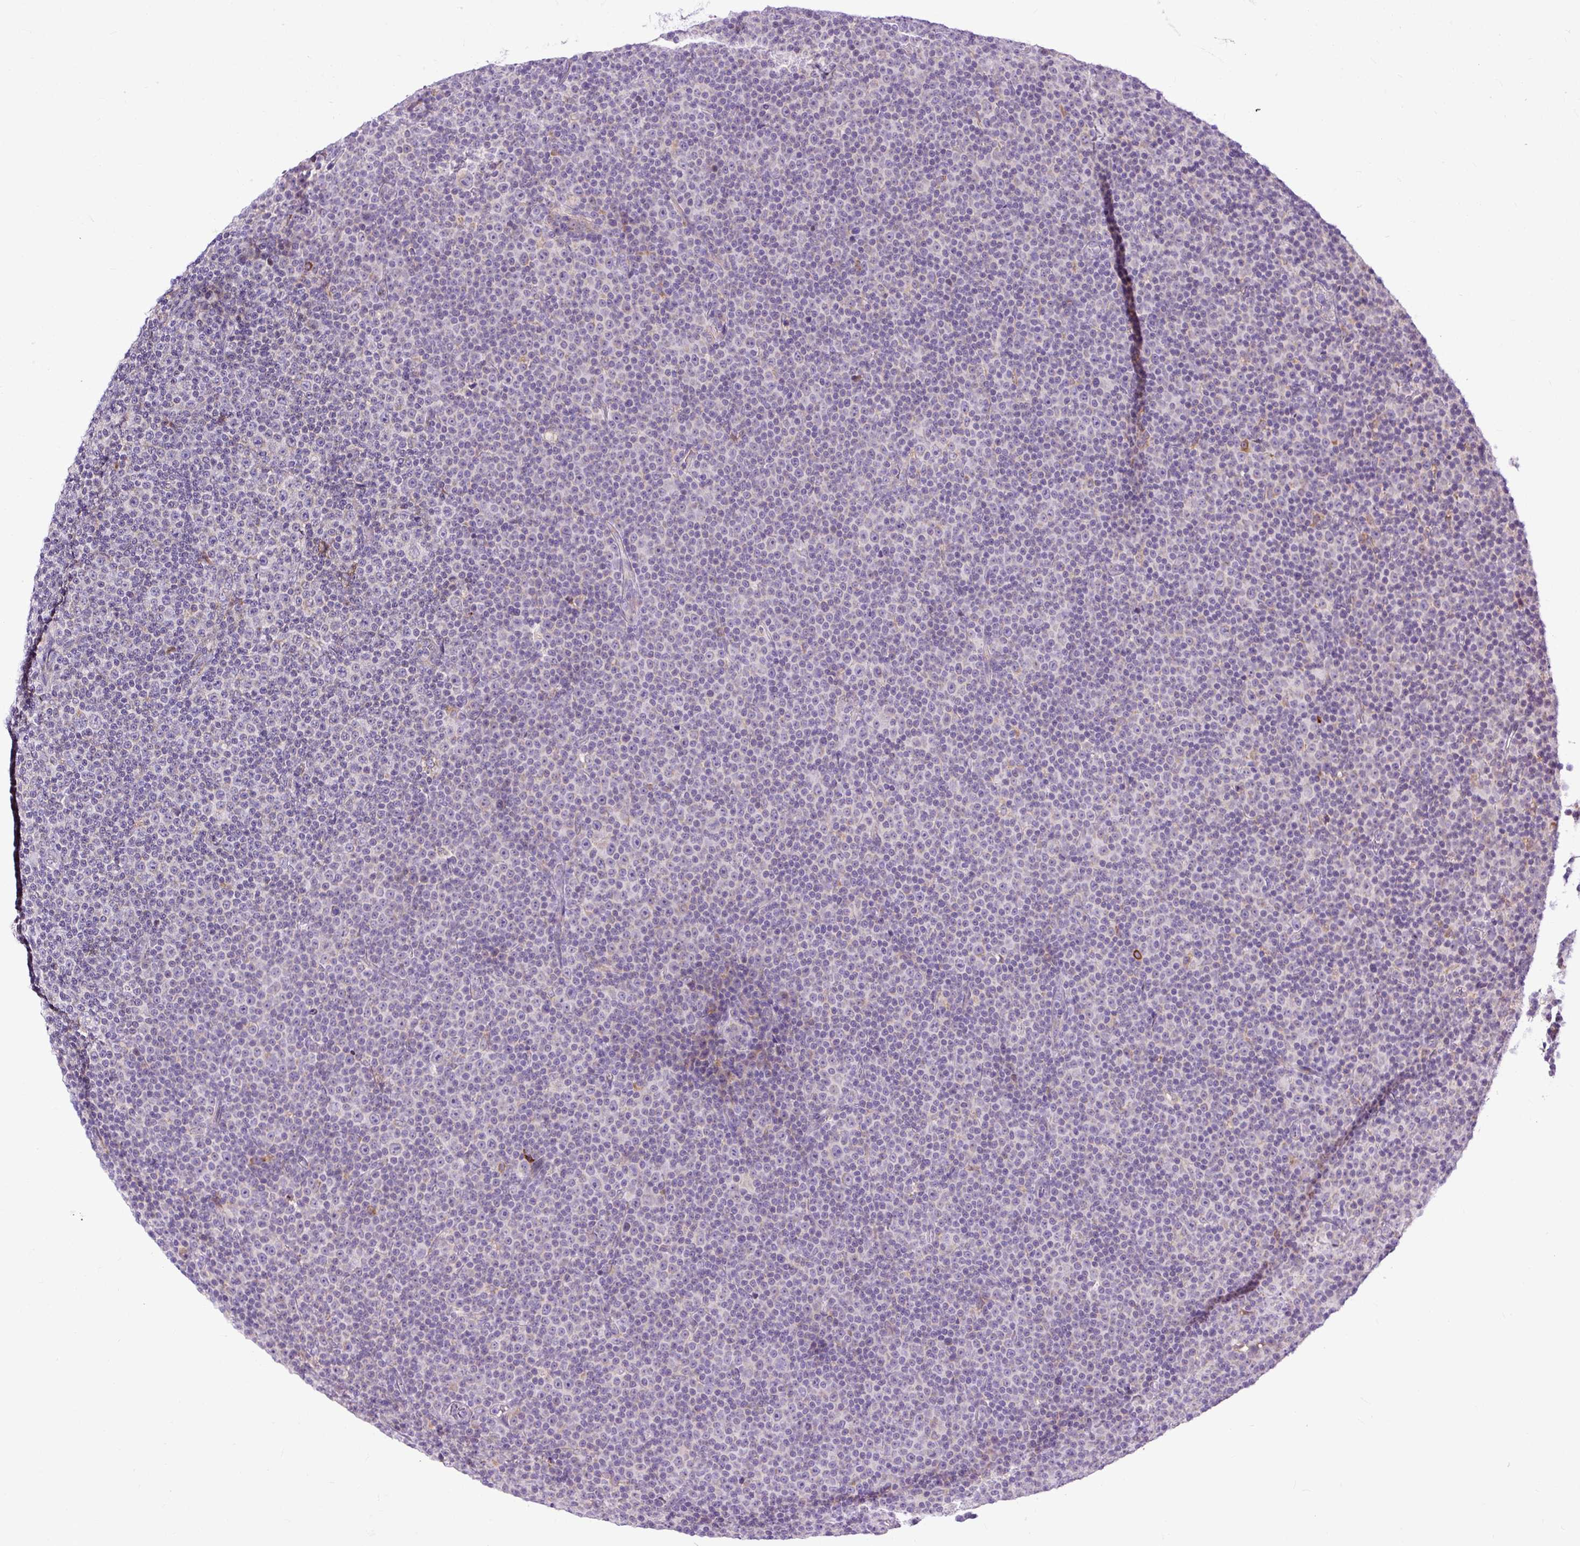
{"staining": {"intensity": "negative", "quantity": "none", "location": "none"}, "tissue": "lymphoma", "cell_type": "Tumor cells", "image_type": "cancer", "snomed": [{"axis": "morphology", "description": "Malignant lymphoma, non-Hodgkin's type, Low grade"}, {"axis": "topography", "description": "Lymph node"}], "caption": "Tumor cells are negative for brown protein staining in low-grade malignant lymphoma, non-Hodgkin's type.", "gene": "FMC1", "patient": {"sex": "female", "age": 67}}